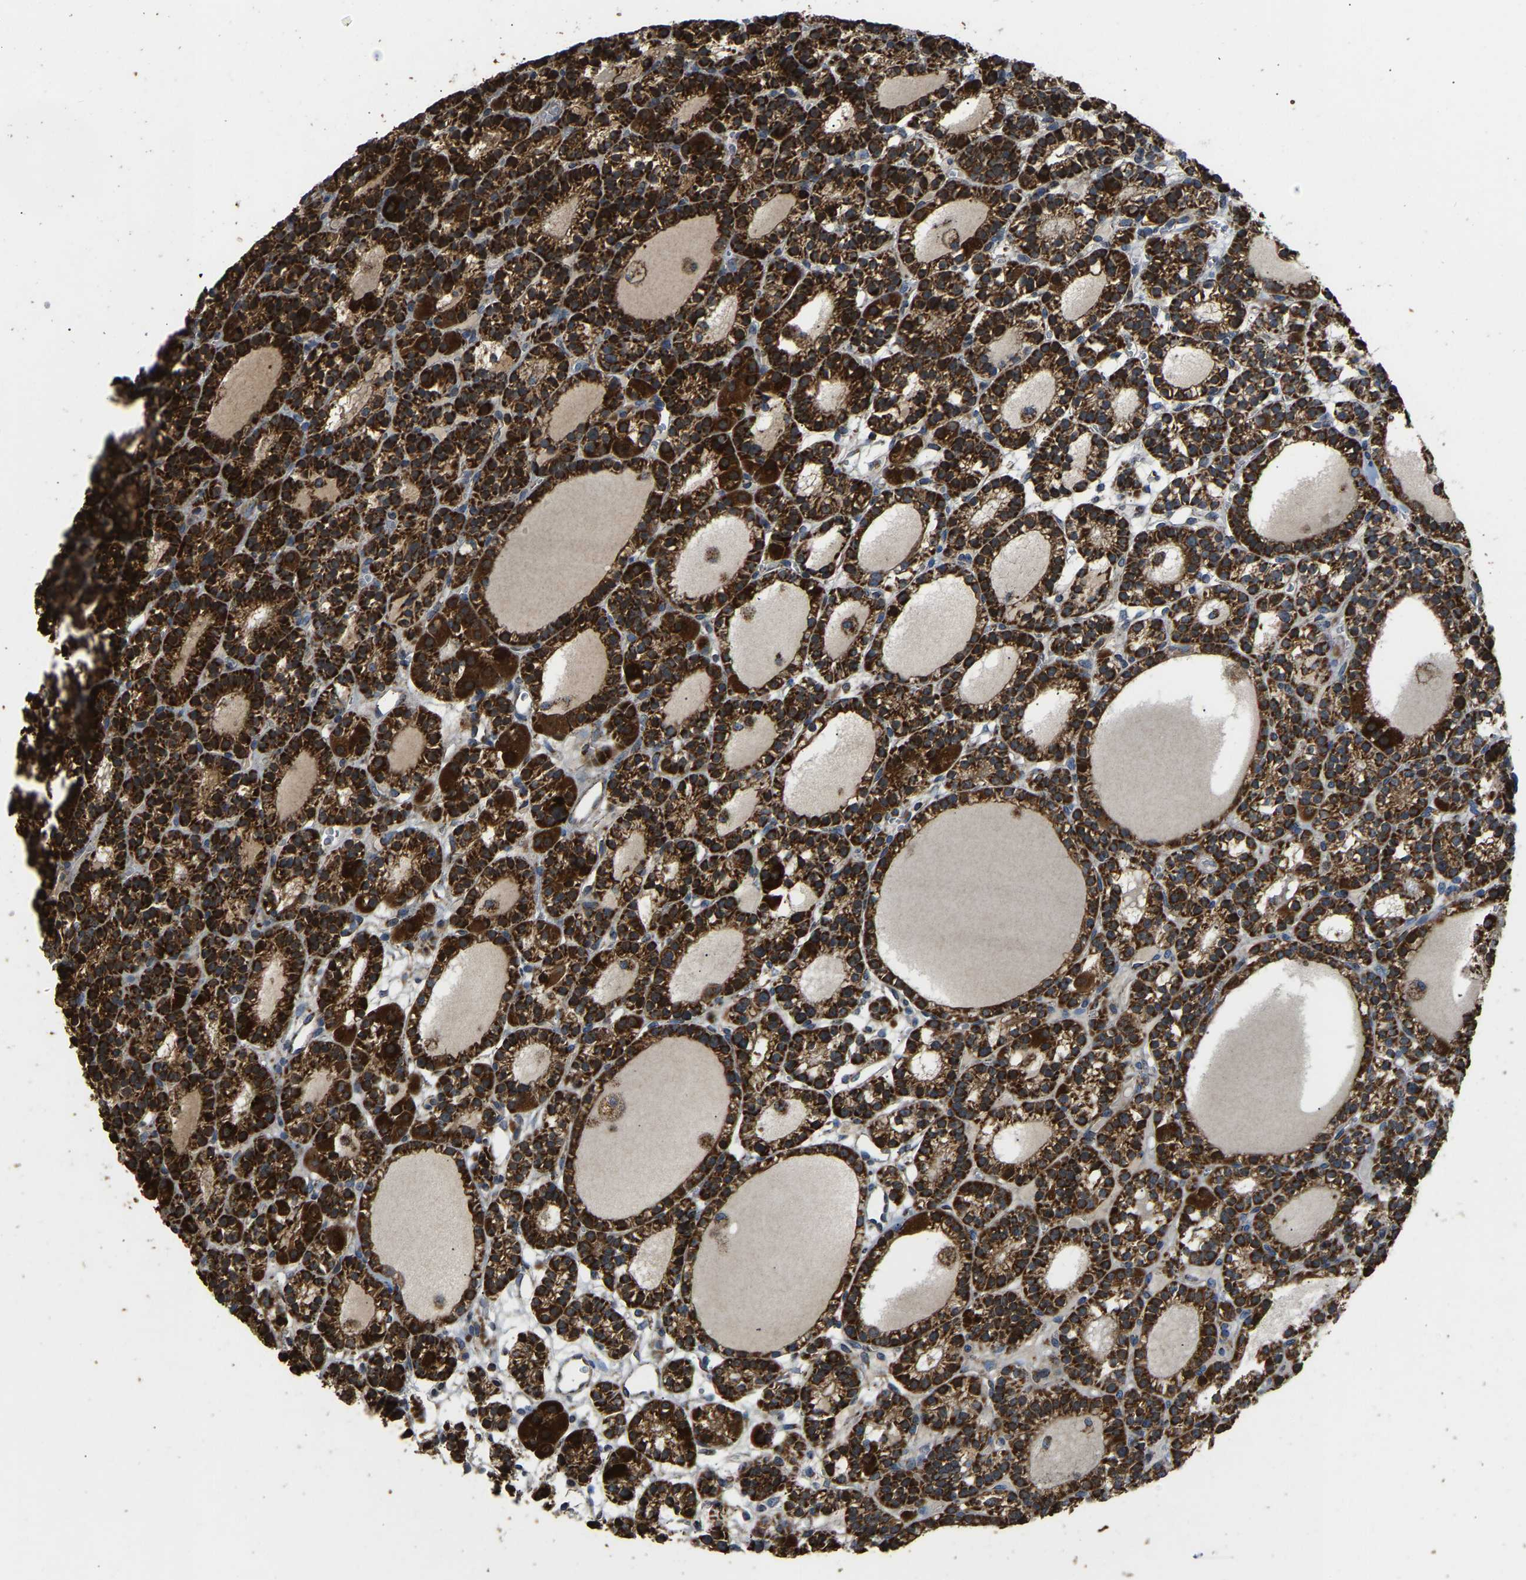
{"staining": {"intensity": "strong", "quantity": ">75%", "location": "cytoplasmic/membranous"}, "tissue": "parathyroid gland", "cell_type": "Glandular cells", "image_type": "normal", "snomed": [{"axis": "morphology", "description": "Normal tissue, NOS"}, {"axis": "morphology", "description": "Adenoma, NOS"}, {"axis": "topography", "description": "Parathyroid gland"}], "caption": "Brown immunohistochemical staining in benign parathyroid gland reveals strong cytoplasmic/membranous expression in about >75% of glandular cells.", "gene": "TUFM", "patient": {"sex": "female", "age": 58}}